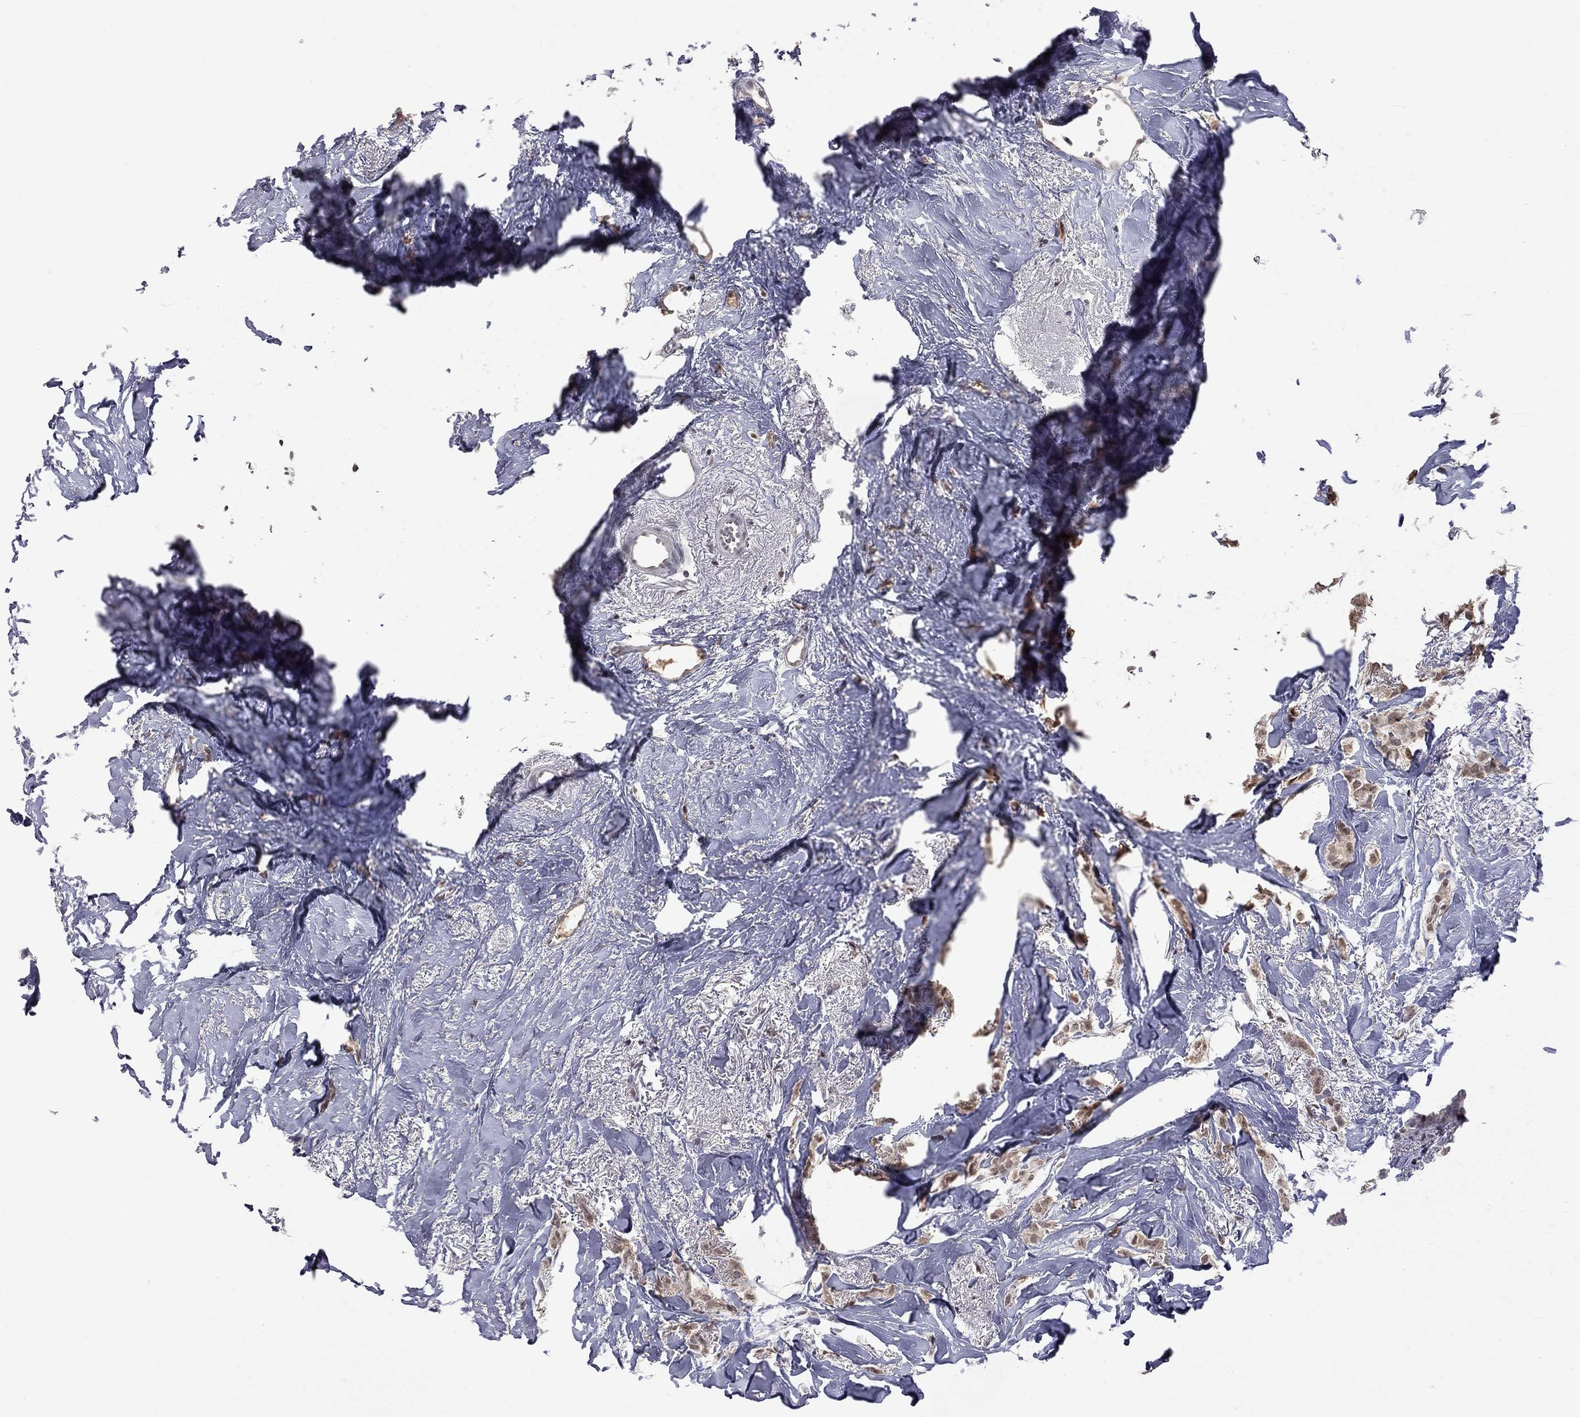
{"staining": {"intensity": "weak", "quantity": "25%-75%", "location": "nuclear"}, "tissue": "breast cancer", "cell_type": "Tumor cells", "image_type": "cancer", "snomed": [{"axis": "morphology", "description": "Duct carcinoma"}, {"axis": "topography", "description": "Breast"}], "caption": "A high-resolution photomicrograph shows immunohistochemistry (IHC) staining of invasive ductal carcinoma (breast), which reveals weak nuclear expression in approximately 25%-75% of tumor cells. (DAB (3,3'-diaminobenzidine) IHC, brown staining for protein, blue staining for nuclei).", "gene": "RFWD3", "patient": {"sex": "female", "age": 85}}